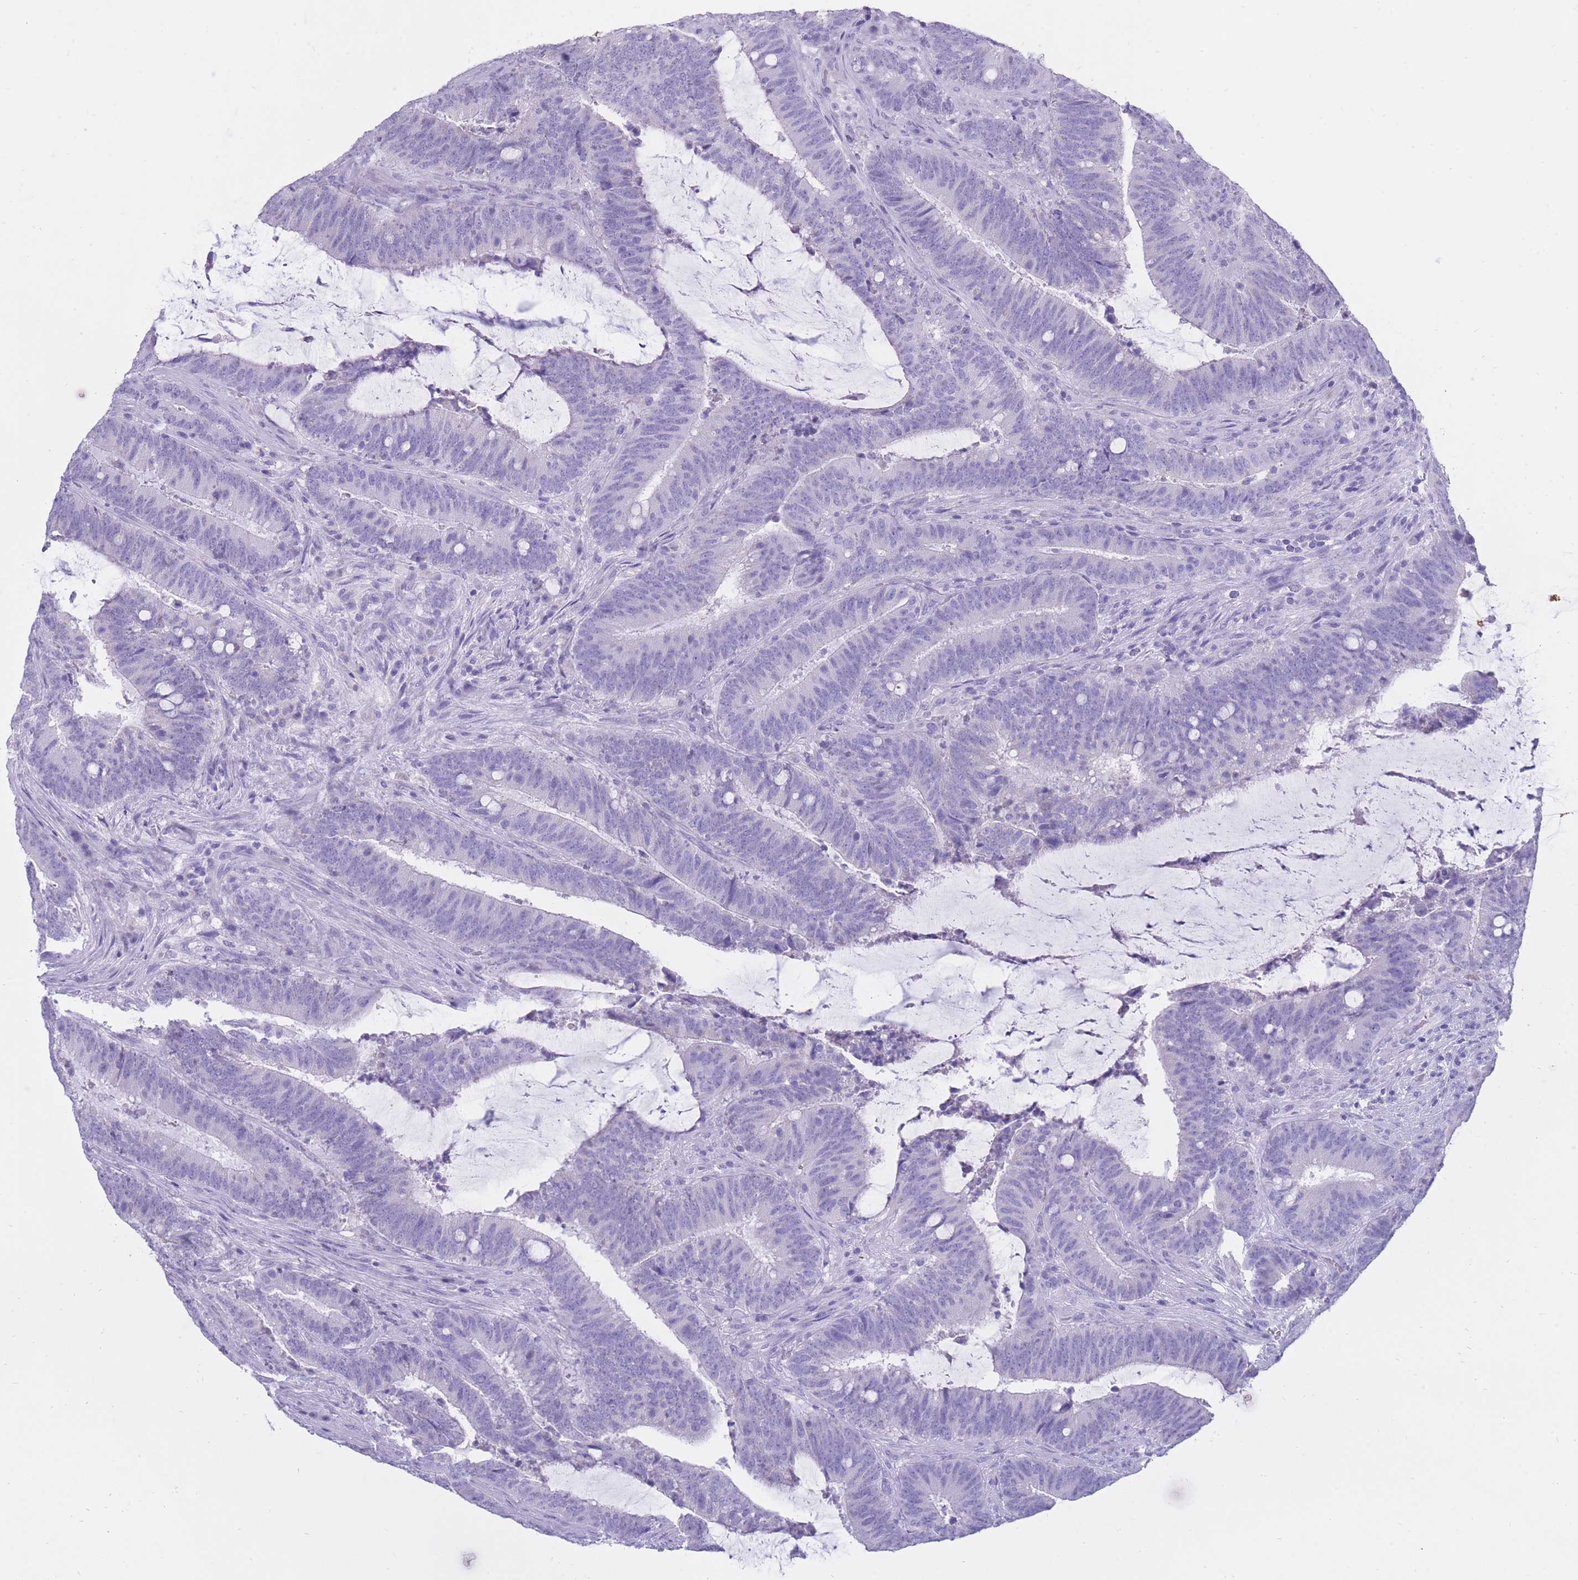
{"staining": {"intensity": "negative", "quantity": "none", "location": "none"}, "tissue": "colorectal cancer", "cell_type": "Tumor cells", "image_type": "cancer", "snomed": [{"axis": "morphology", "description": "Adenocarcinoma, NOS"}, {"axis": "topography", "description": "Colon"}], "caption": "Immunohistochemistry (IHC) of colorectal cancer (adenocarcinoma) demonstrates no positivity in tumor cells.", "gene": "INTS2", "patient": {"sex": "female", "age": 43}}